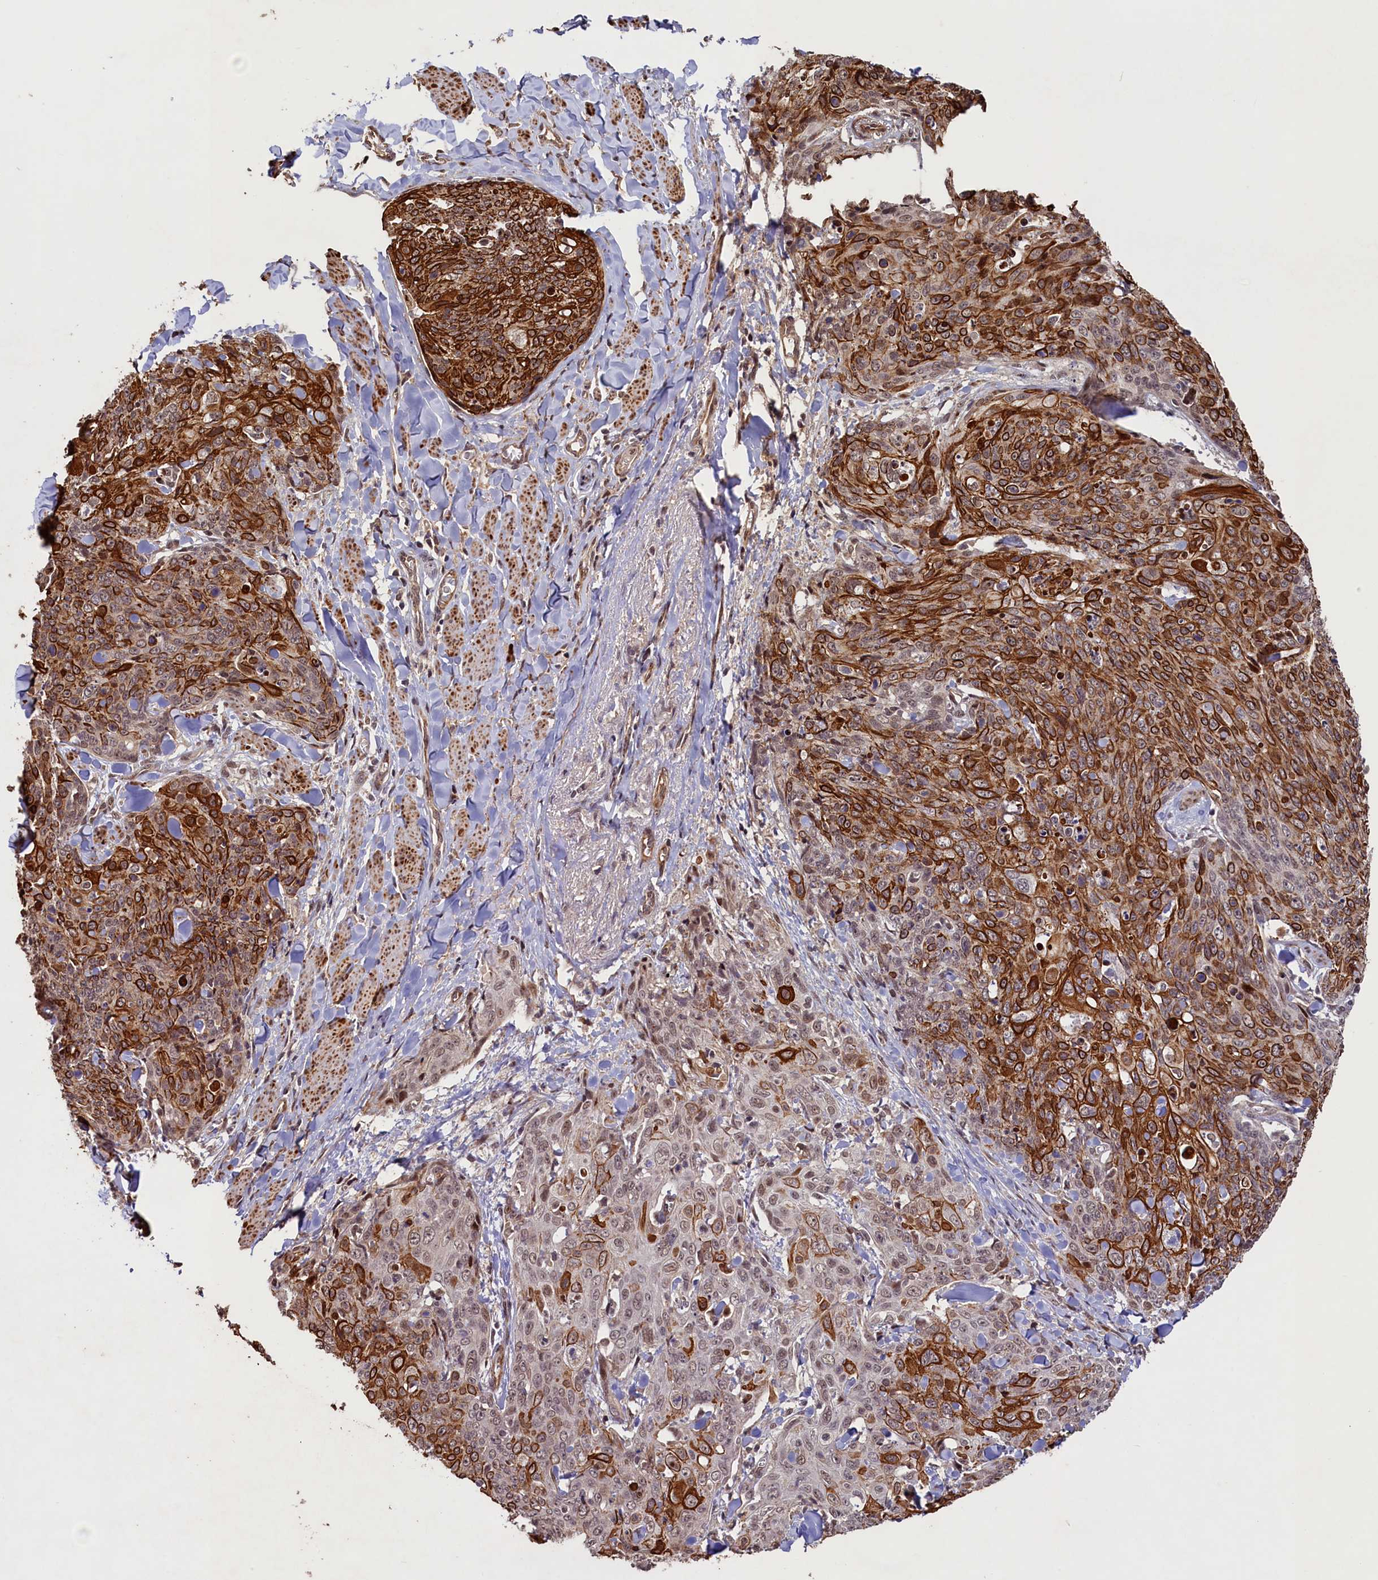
{"staining": {"intensity": "strong", "quantity": ">75%", "location": "cytoplasmic/membranous"}, "tissue": "skin cancer", "cell_type": "Tumor cells", "image_type": "cancer", "snomed": [{"axis": "morphology", "description": "Squamous cell carcinoma, NOS"}, {"axis": "topography", "description": "Skin"}, {"axis": "topography", "description": "Vulva"}], "caption": "Protein expression analysis of human squamous cell carcinoma (skin) reveals strong cytoplasmic/membranous positivity in approximately >75% of tumor cells.", "gene": "SHPRH", "patient": {"sex": "female", "age": 85}}